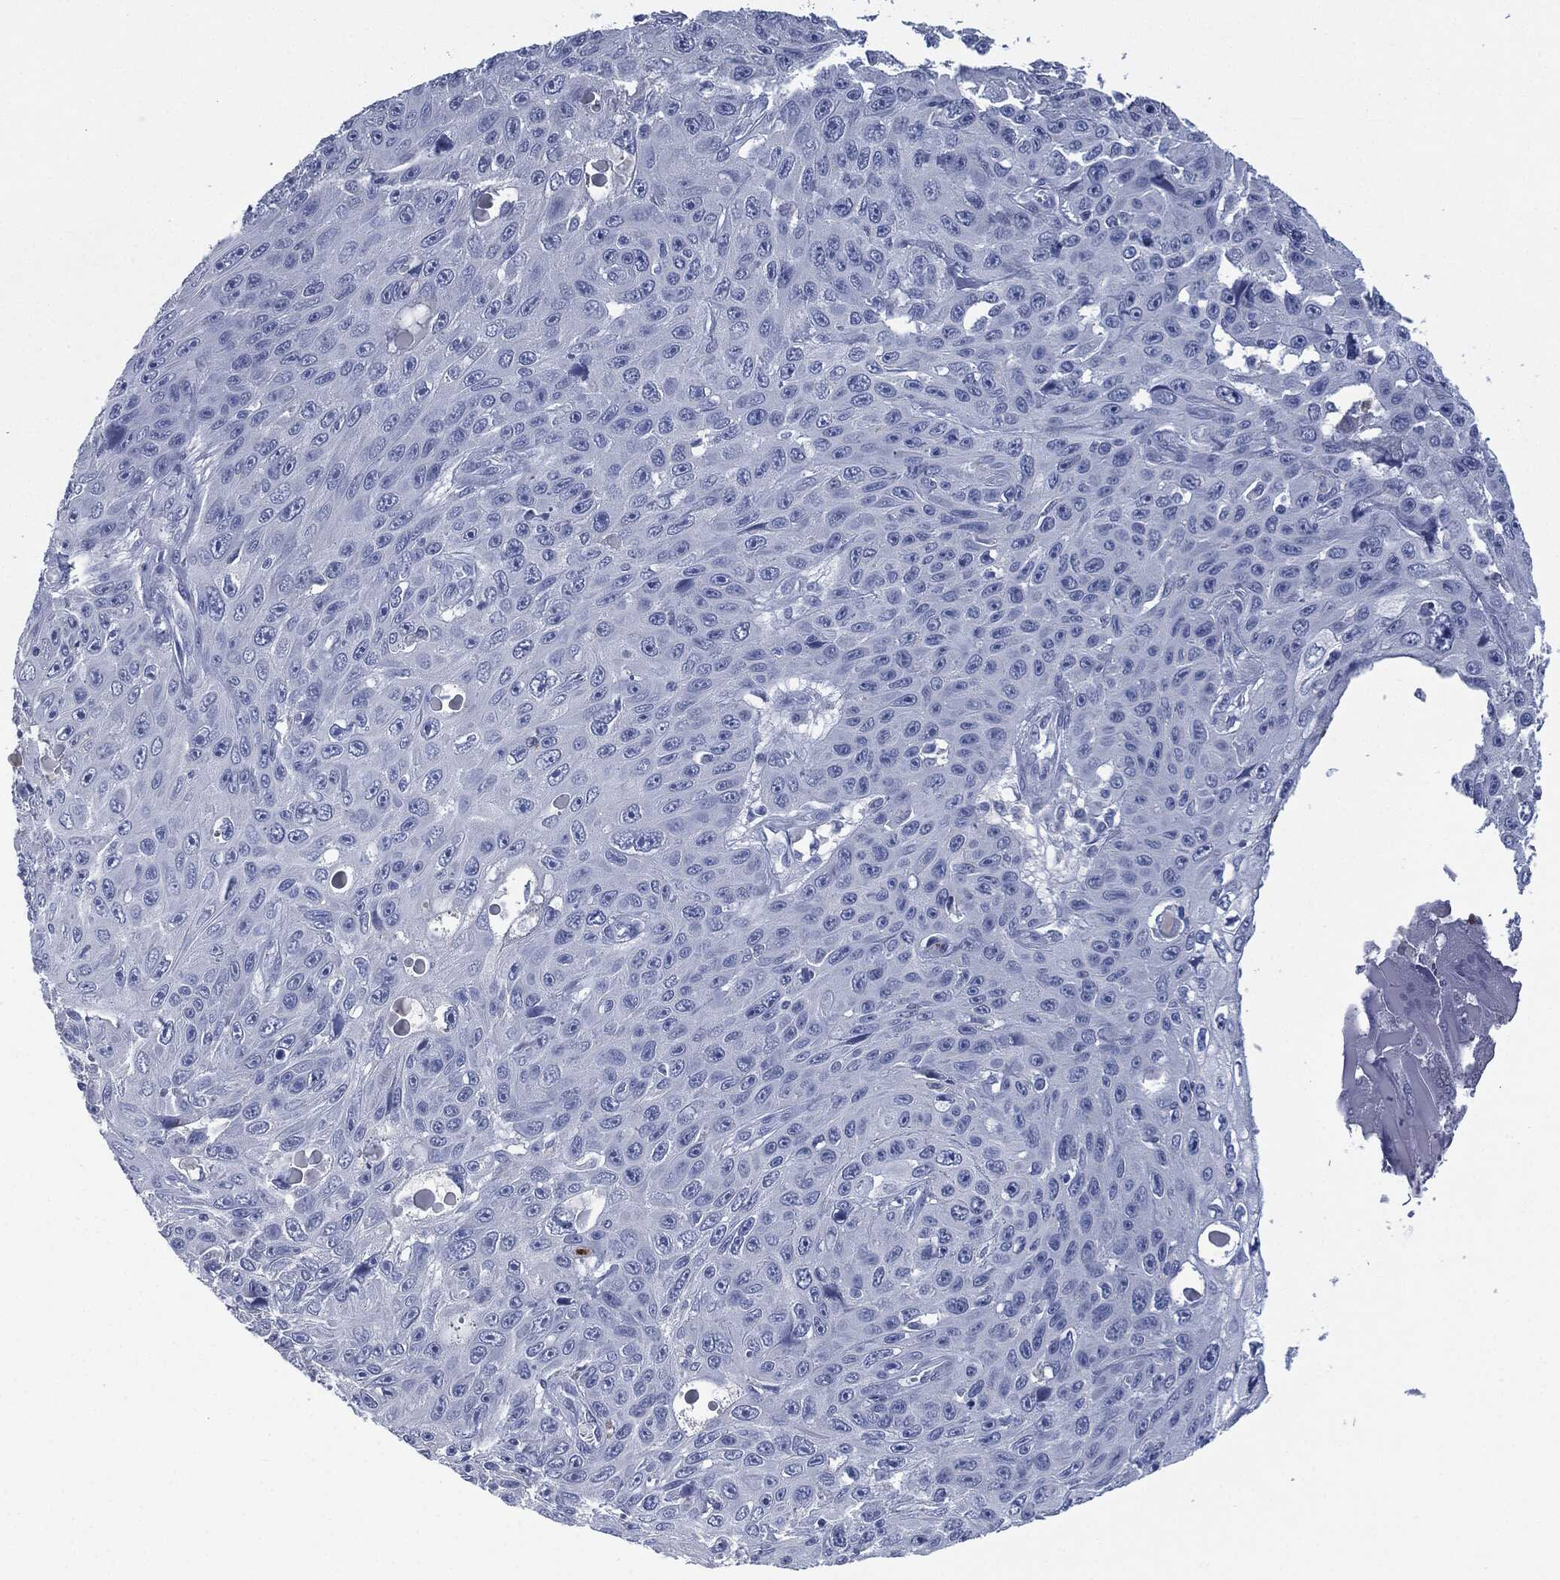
{"staining": {"intensity": "negative", "quantity": "none", "location": "none"}, "tissue": "skin cancer", "cell_type": "Tumor cells", "image_type": "cancer", "snomed": [{"axis": "morphology", "description": "Squamous cell carcinoma, NOS"}, {"axis": "topography", "description": "Skin"}], "caption": "DAB immunohistochemical staining of skin cancer (squamous cell carcinoma) displays no significant staining in tumor cells.", "gene": "CEACAM8", "patient": {"sex": "male", "age": 82}}